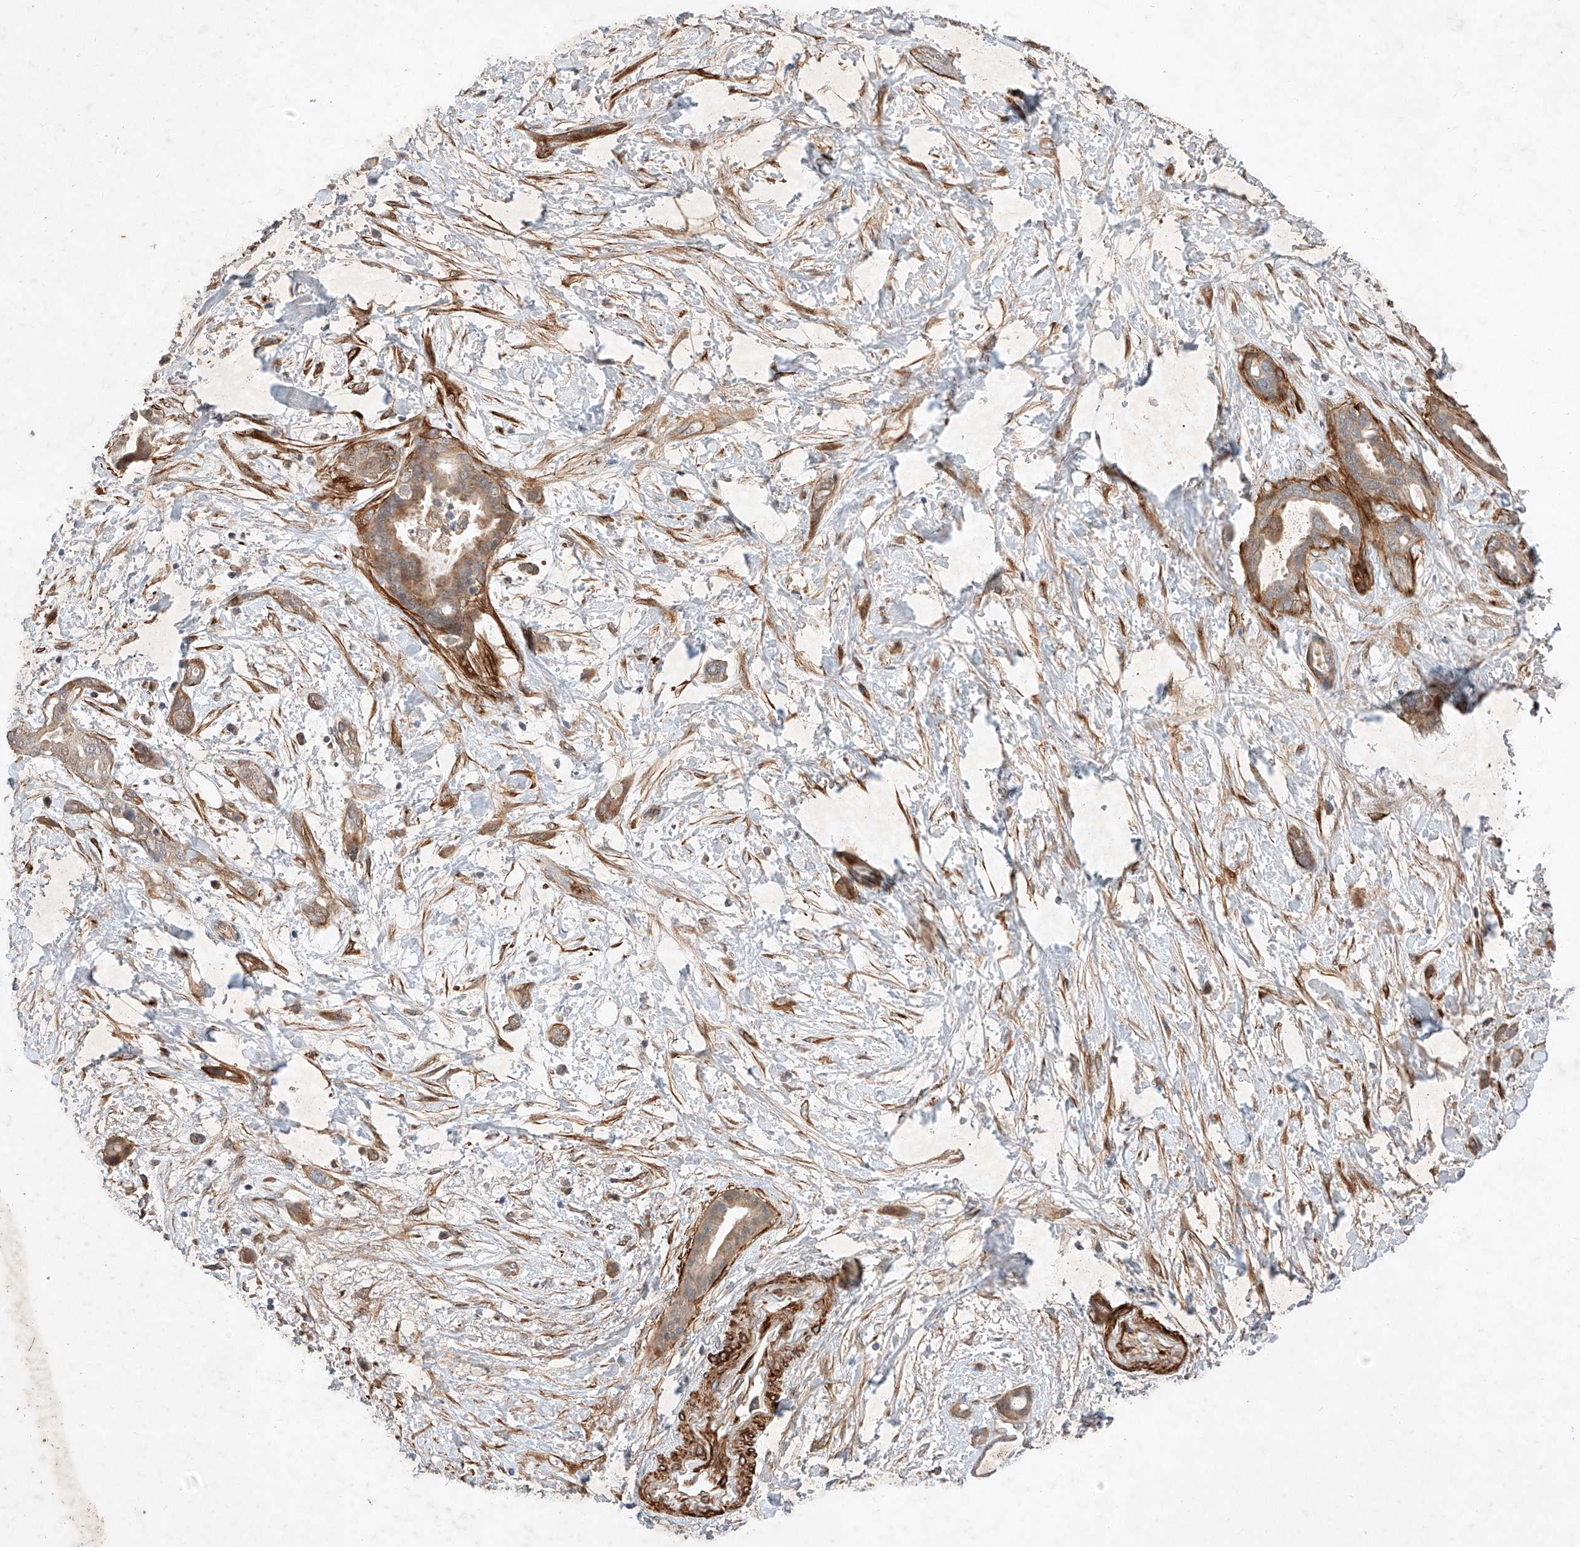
{"staining": {"intensity": "moderate", "quantity": "25%-75%", "location": "cytoplasmic/membranous"}, "tissue": "pancreatic cancer", "cell_type": "Tumor cells", "image_type": "cancer", "snomed": [{"axis": "morphology", "description": "Normal tissue, NOS"}, {"axis": "morphology", "description": "Adenocarcinoma, NOS"}, {"axis": "topography", "description": "Pancreas"}, {"axis": "topography", "description": "Peripheral nerve tissue"}], "caption": "A micrograph showing moderate cytoplasmic/membranous staining in approximately 25%-75% of tumor cells in pancreatic cancer, as visualized by brown immunohistochemical staining.", "gene": "ARHGAP33", "patient": {"sex": "female", "age": 63}}